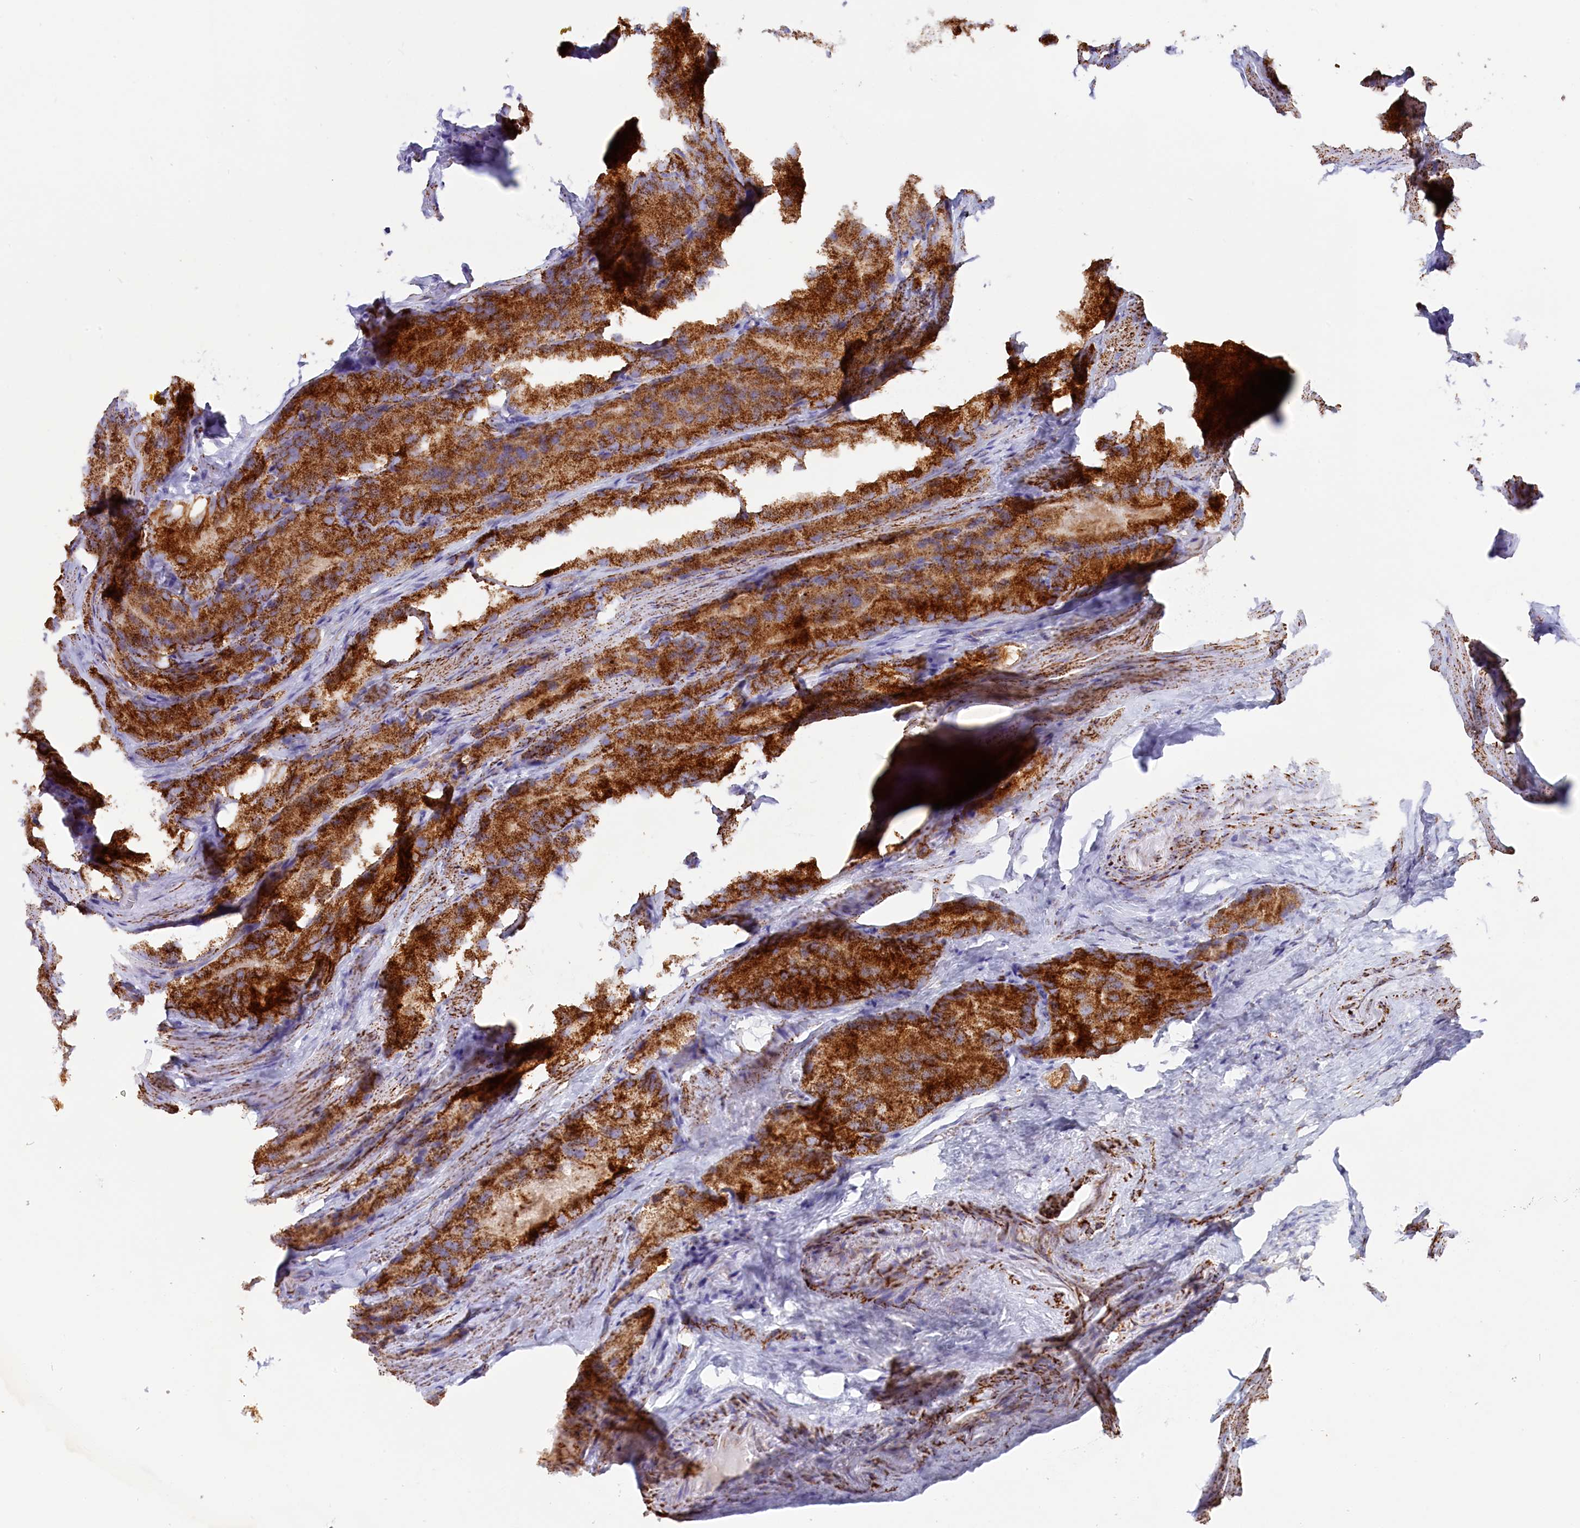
{"staining": {"intensity": "strong", "quantity": ">75%", "location": "cytoplasmic/membranous"}, "tissue": "prostate cancer", "cell_type": "Tumor cells", "image_type": "cancer", "snomed": [{"axis": "morphology", "description": "Adenocarcinoma, Low grade"}, {"axis": "topography", "description": "Prostate"}], "caption": "This histopathology image exhibits prostate cancer stained with immunohistochemistry (IHC) to label a protein in brown. The cytoplasmic/membranous of tumor cells show strong positivity for the protein. Nuclei are counter-stained blue.", "gene": "AKTIP", "patient": {"sex": "male", "age": 69}}